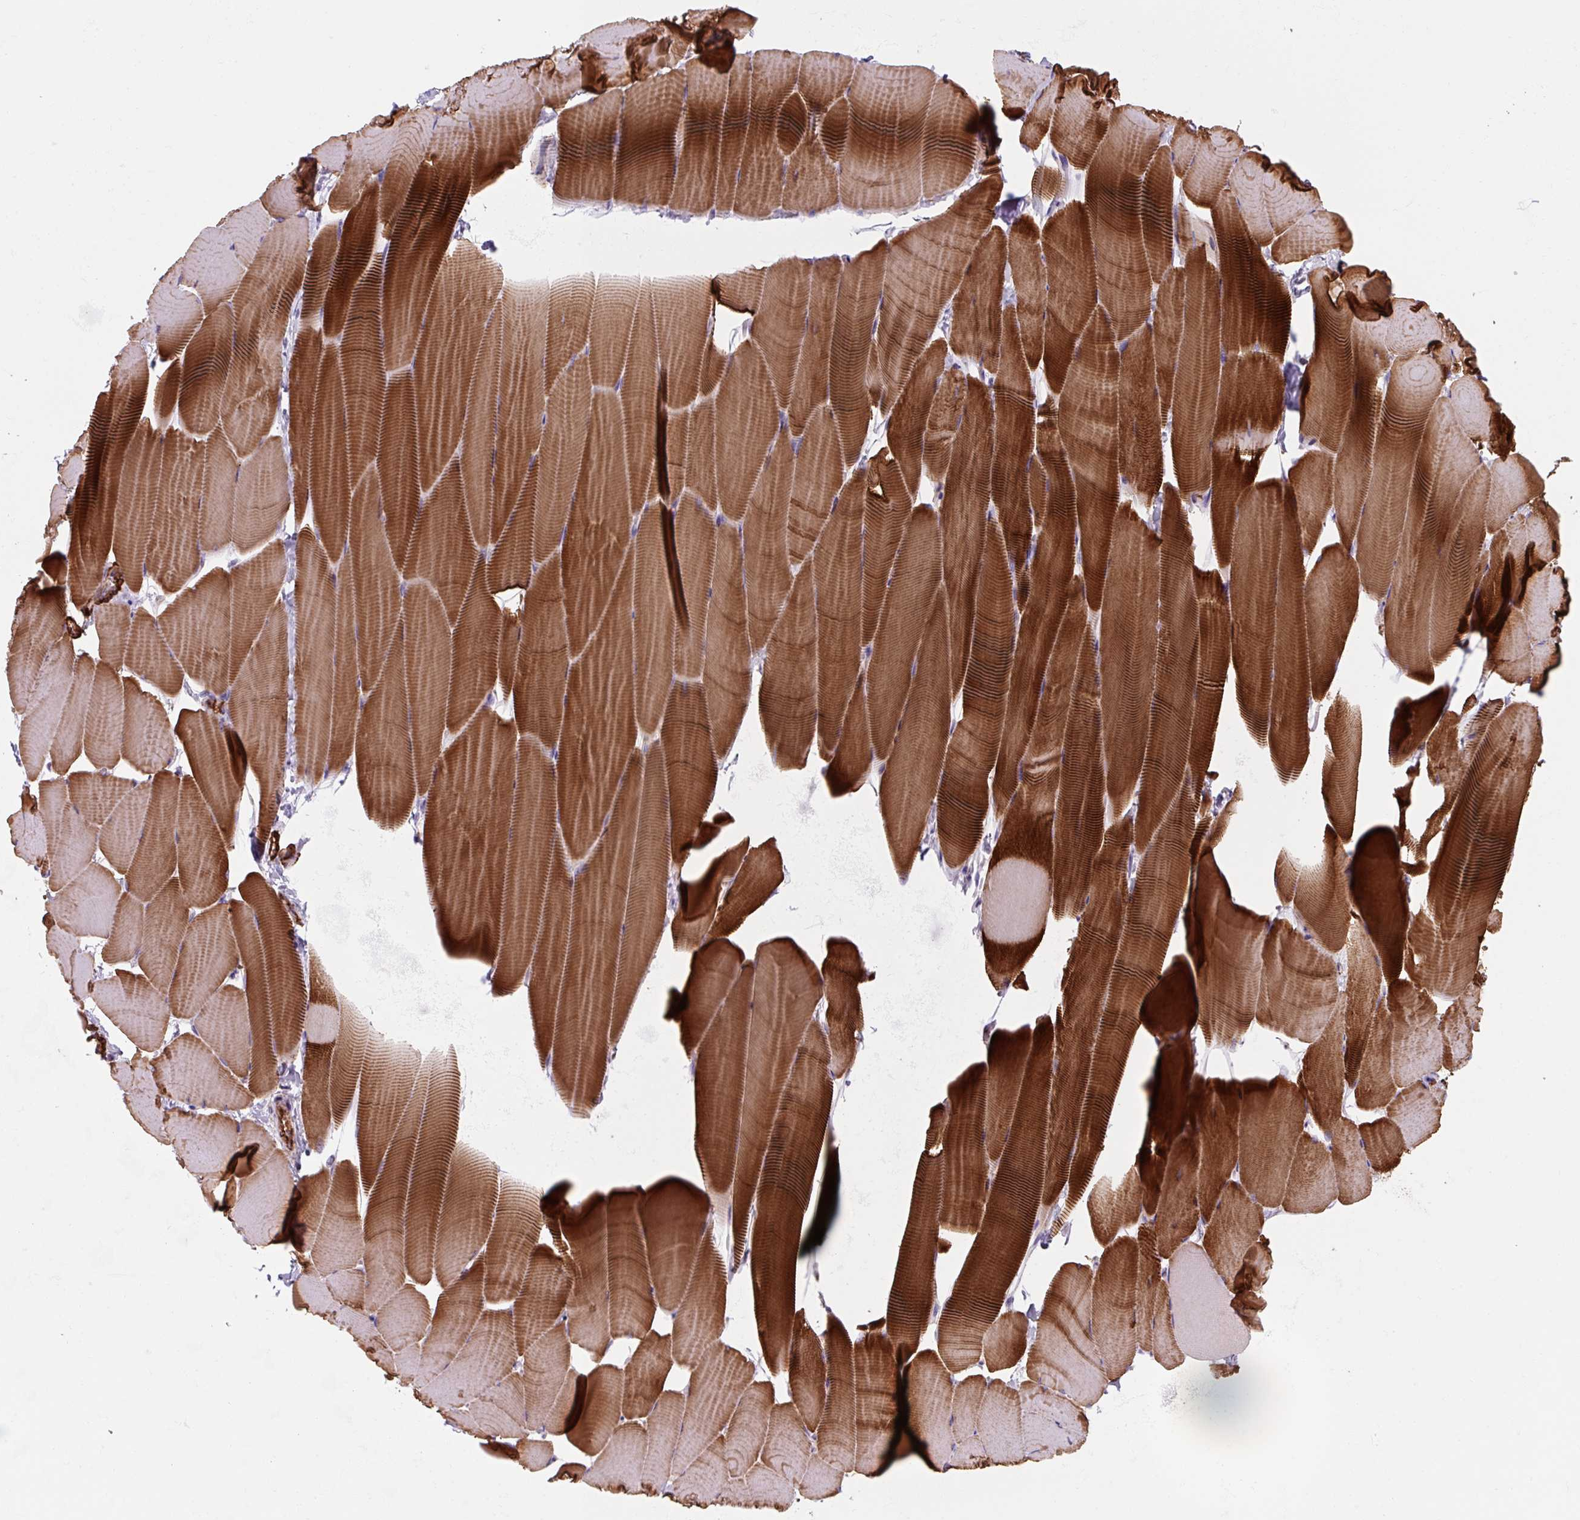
{"staining": {"intensity": "strong", "quantity": ">75%", "location": "cytoplasmic/membranous"}, "tissue": "skeletal muscle", "cell_type": "Myocytes", "image_type": "normal", "snomed": [{"axis": "morphology", "description": "Normal tissue, NOS"}, {"axis": "topography", "description": "Skeletal muscle"}], "caption": "Protein expression analysis of normal skeletal muscle reveals strong cytoplasmic/membranous expression in about >75% of myocytes. The protein of interest is stained brown, and the nuclei are stained in blue (DAB IHC with brightfield microscopy, high magnification).", "gene": "DHFR2", "patient": {"sex": "male", "age": 25}}